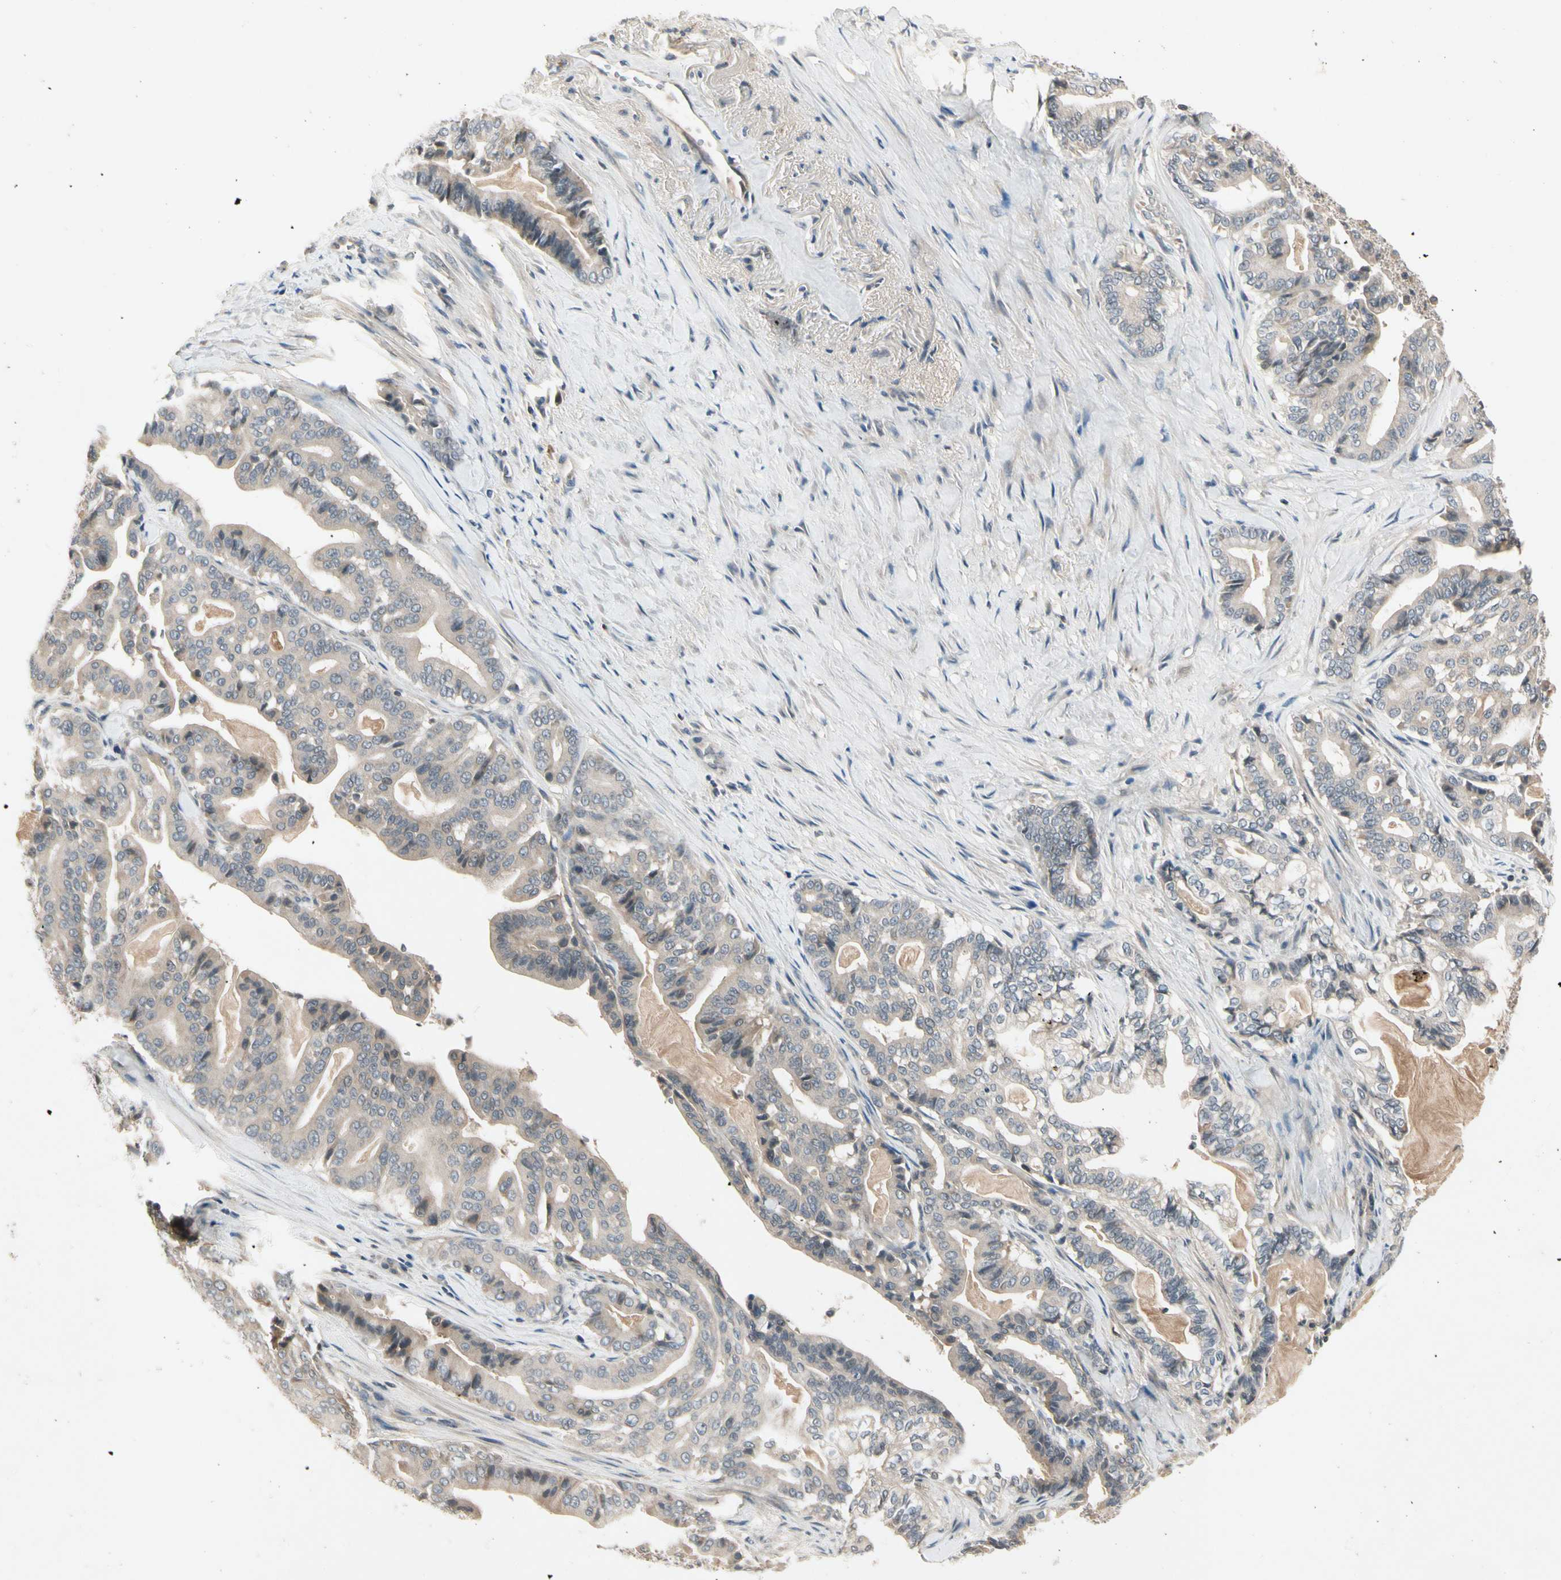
{"staining": {"intensity": "weak", "quantity": "25%-75%", "location": "cytoplasmic/membranous"}, "tissue": "pancreatic cancer", "cell_type": "Tumor cells", "image_type": "cancer", "snomed": [{"axis": "morphology", "description": "Adenocarcinoma, NOS"}, {"axis": "topography", "description": "Pancreas"}], "caption": "Immunohistochemical staining of adenocarcinoma (pancreatic) exhibits weak cytoplasmic/membranous protein staining in about 25%-75% of tumor cells.", "gene": "CCL4", "patient": {"sex": "male", "age": 63}}